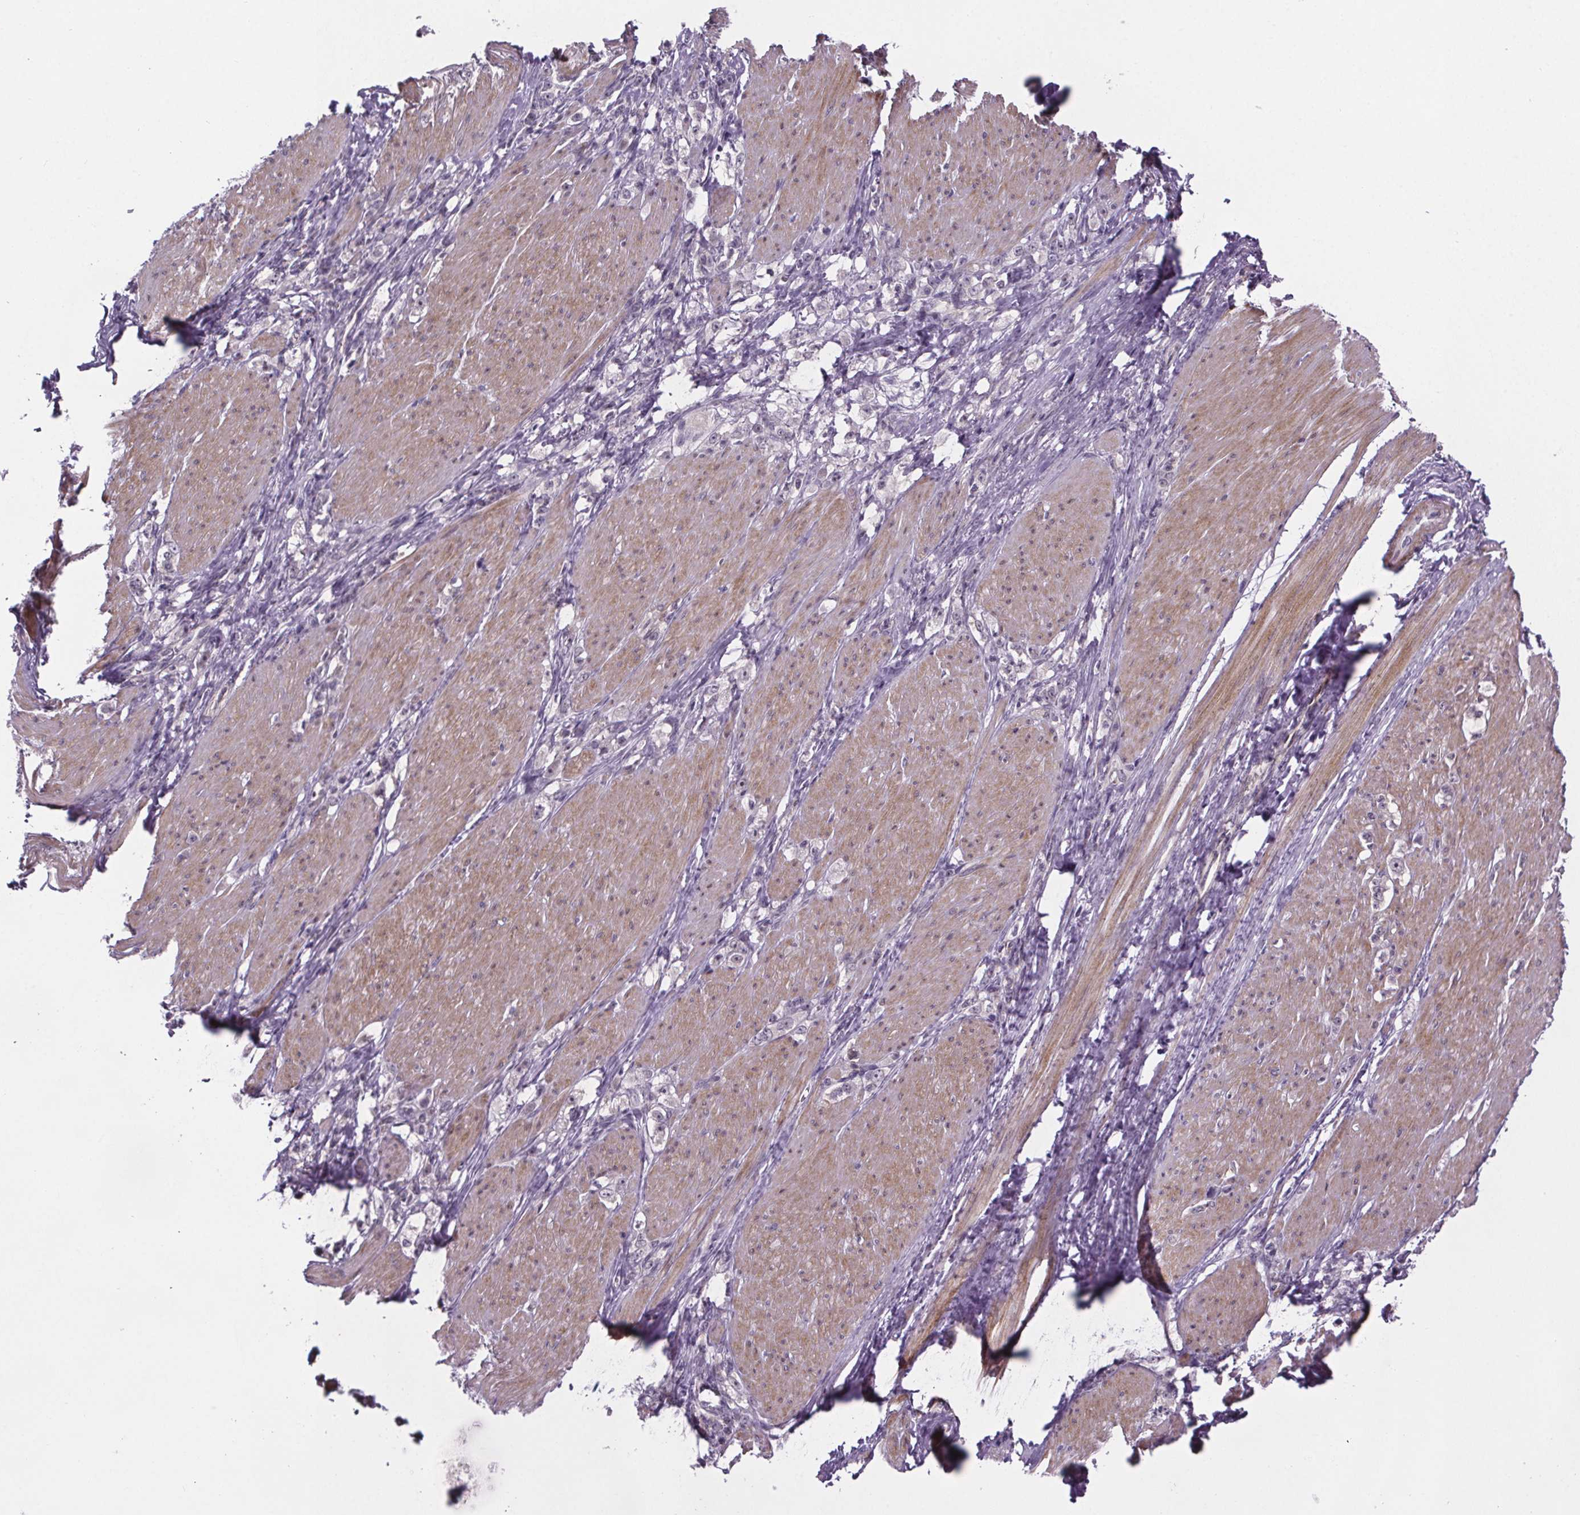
{"staining": {"intensity": "negative", "quantity": "none", "location": "none"}, "tissue": "stomach cancer", "cell_type": "Tumor cells", "image_type": "cancer", "snomed": [{"axis": "morphology", "description": "Adenocarcinoma, NOS"}, {"axis": "topography", "description": "Stomach, lower"}], "caption": "Tumor cells show no significant protein positivity in adenocarcinoma (stomach).", "gene": "TTC12", "patient": {"sex": "male", "age": 88}}